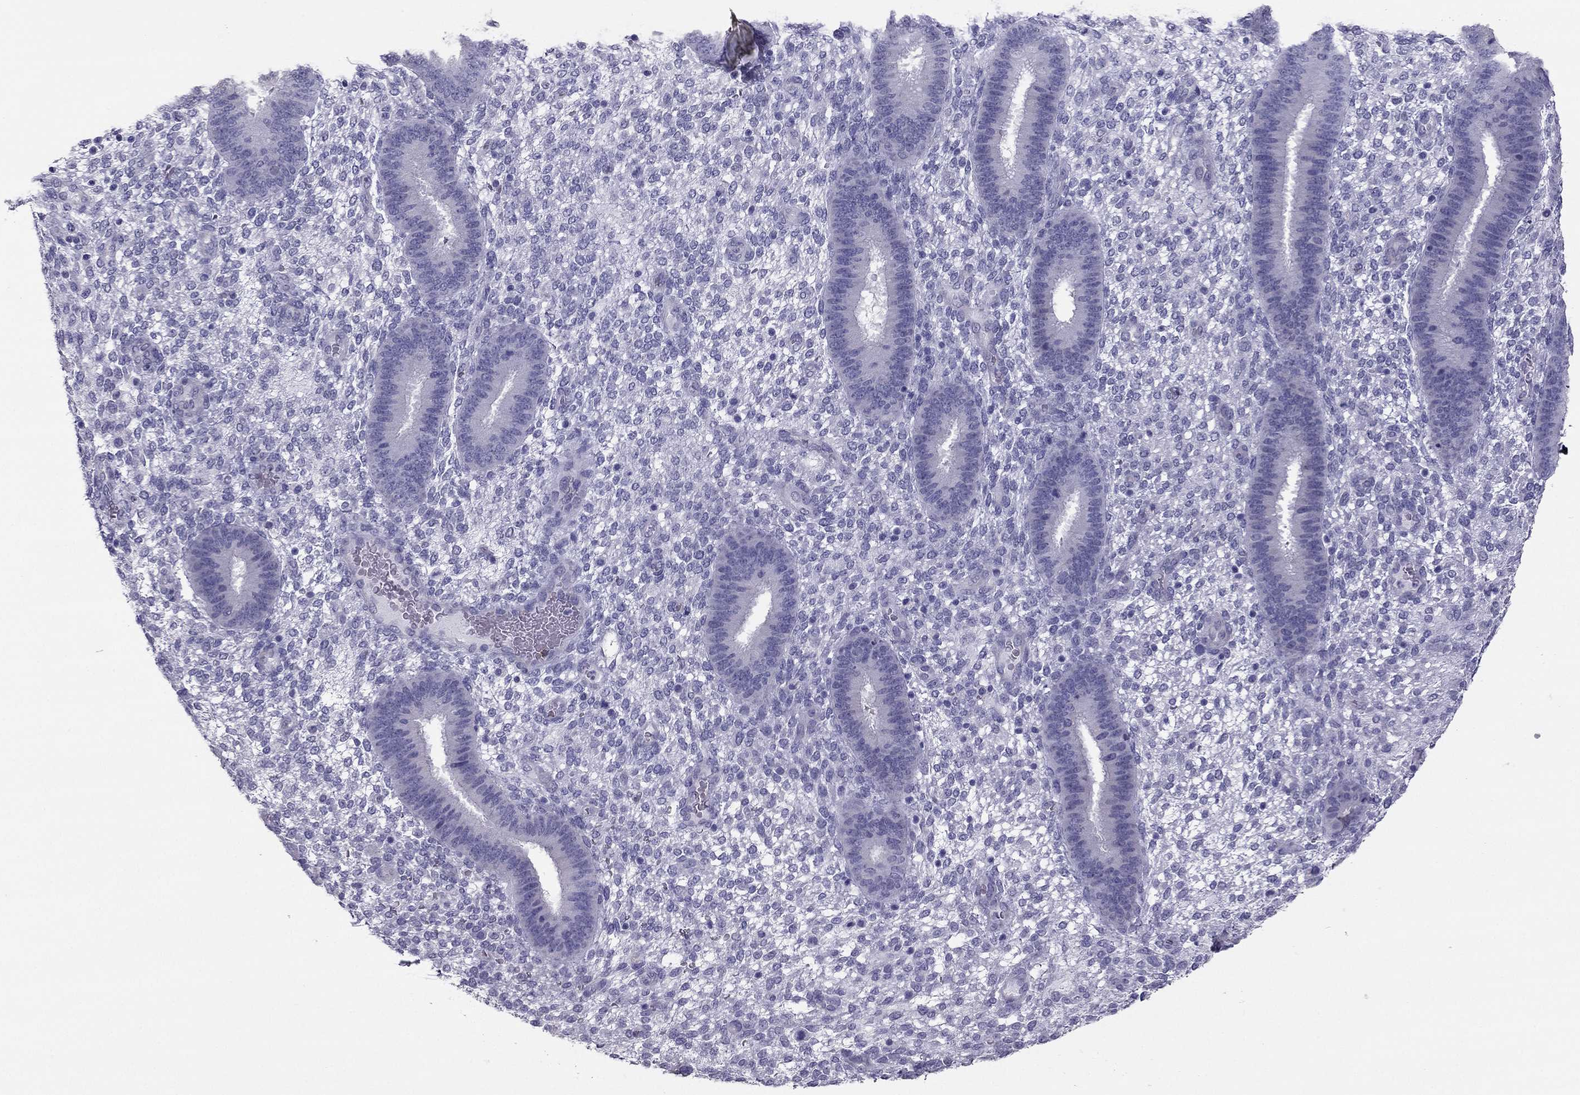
{"staining": {"intensity": "negative", "quantity": "none", "location": "none"}, "tissue": "endometrium", "cell_type": "Cells in endometrial stroma", "image_type": "normal", "snomed": [{"axis": "morphology", "description": "Normal tissue, NOS"}, {"axis": "topography", "description": "Endometrium"}], "caption": "Cells in endometrial stroma are negative for protein expression in normal human endometrium. (DAB immunohistochemistry with hematoxylin counter stain).", "gene": "PDE6A", "patient": {"sex": "female", "age": 39}}